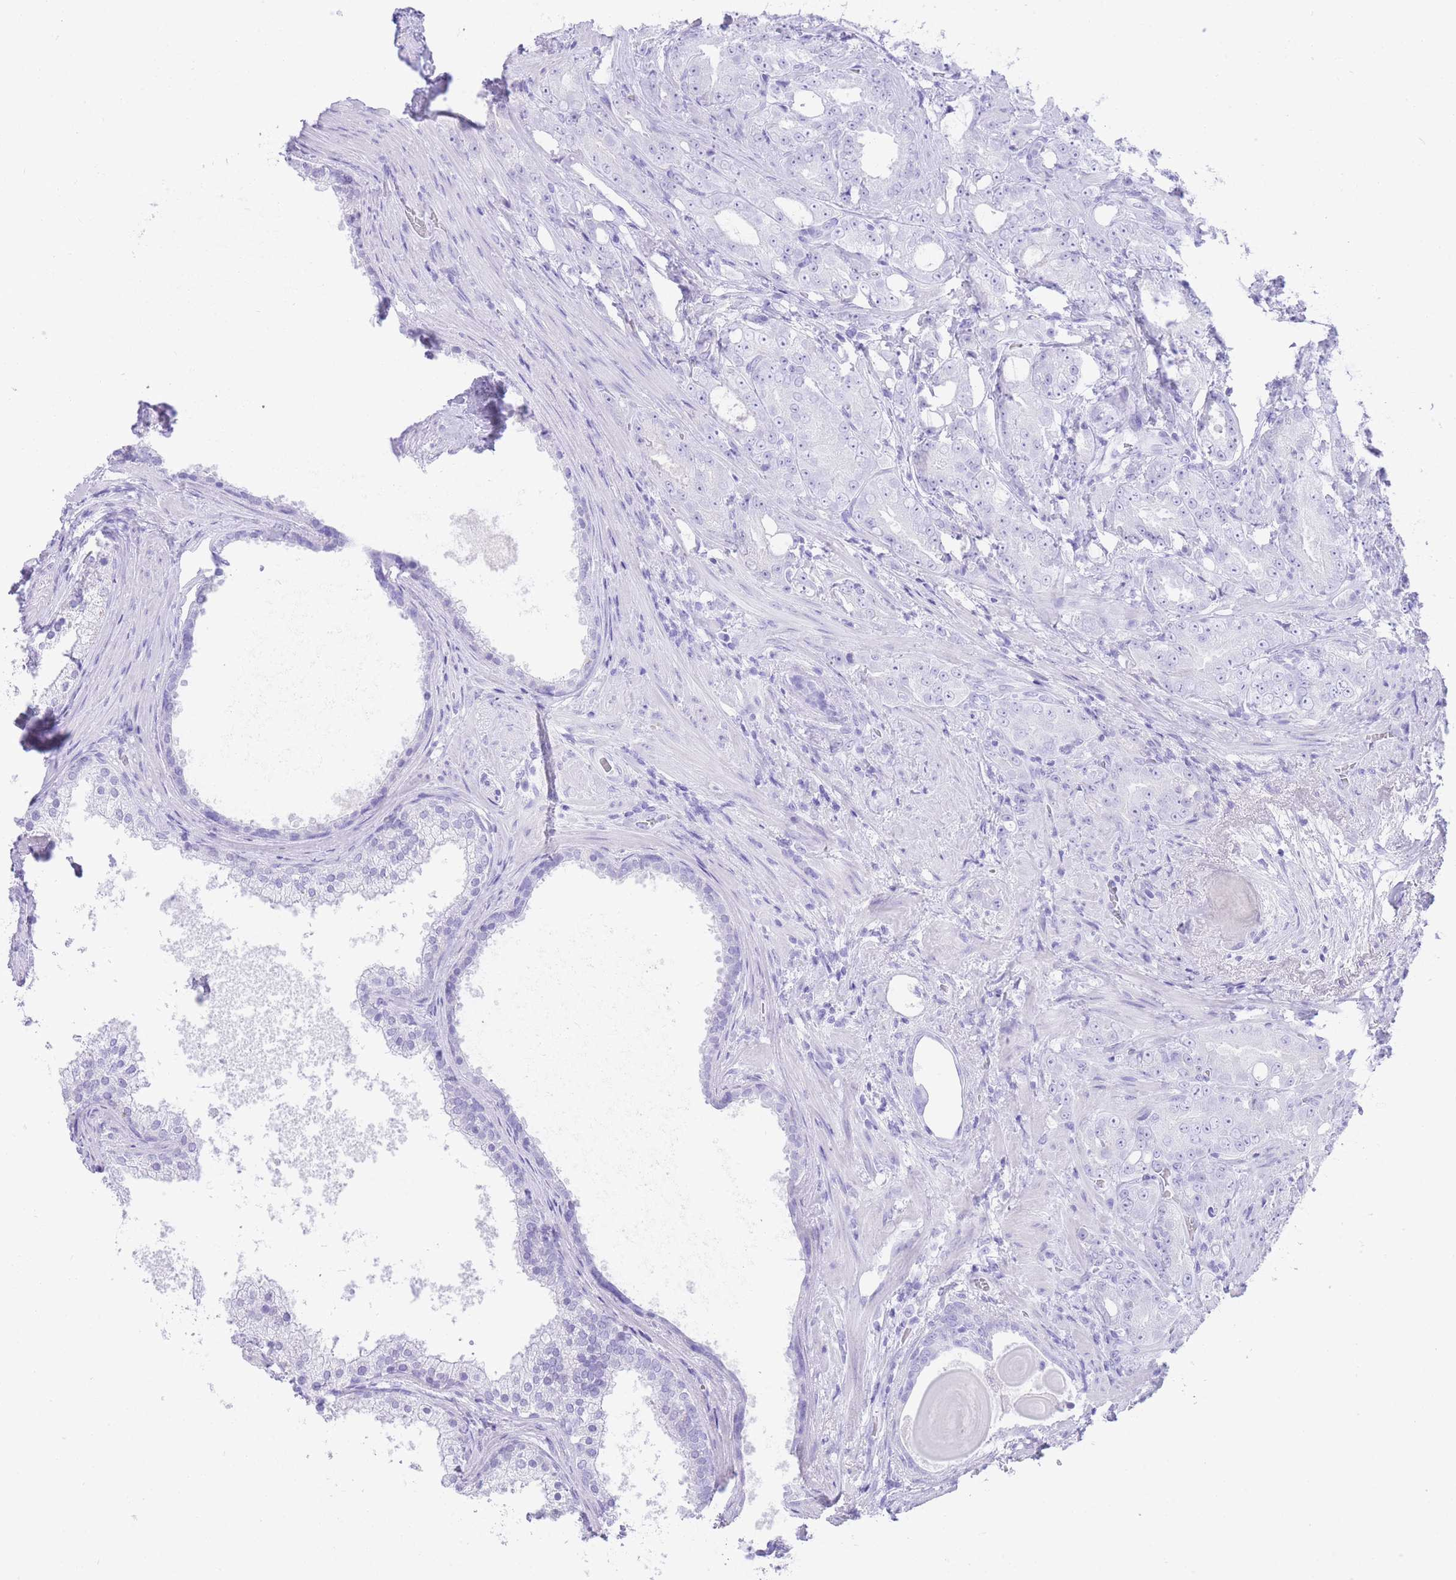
{"staining": {"intensity": "negative", "quantity": "none", "location": "none"}, "tissue": "prostate cancer", "cell_type": "Tumor cells", "image_type": "cancer", "snomed": [{"axis": "morphology", "description": "Adenocarcinoma, High grade"}, {"axis": "topography", "description": "Prostate"}], "caption": "This is an IHC micrograph of human high-grade adenocarcinoma (prostate). There is no staining in tumor cells.", "gene": "ELOA2", "patient": {"sex": "male", "age": 69}}